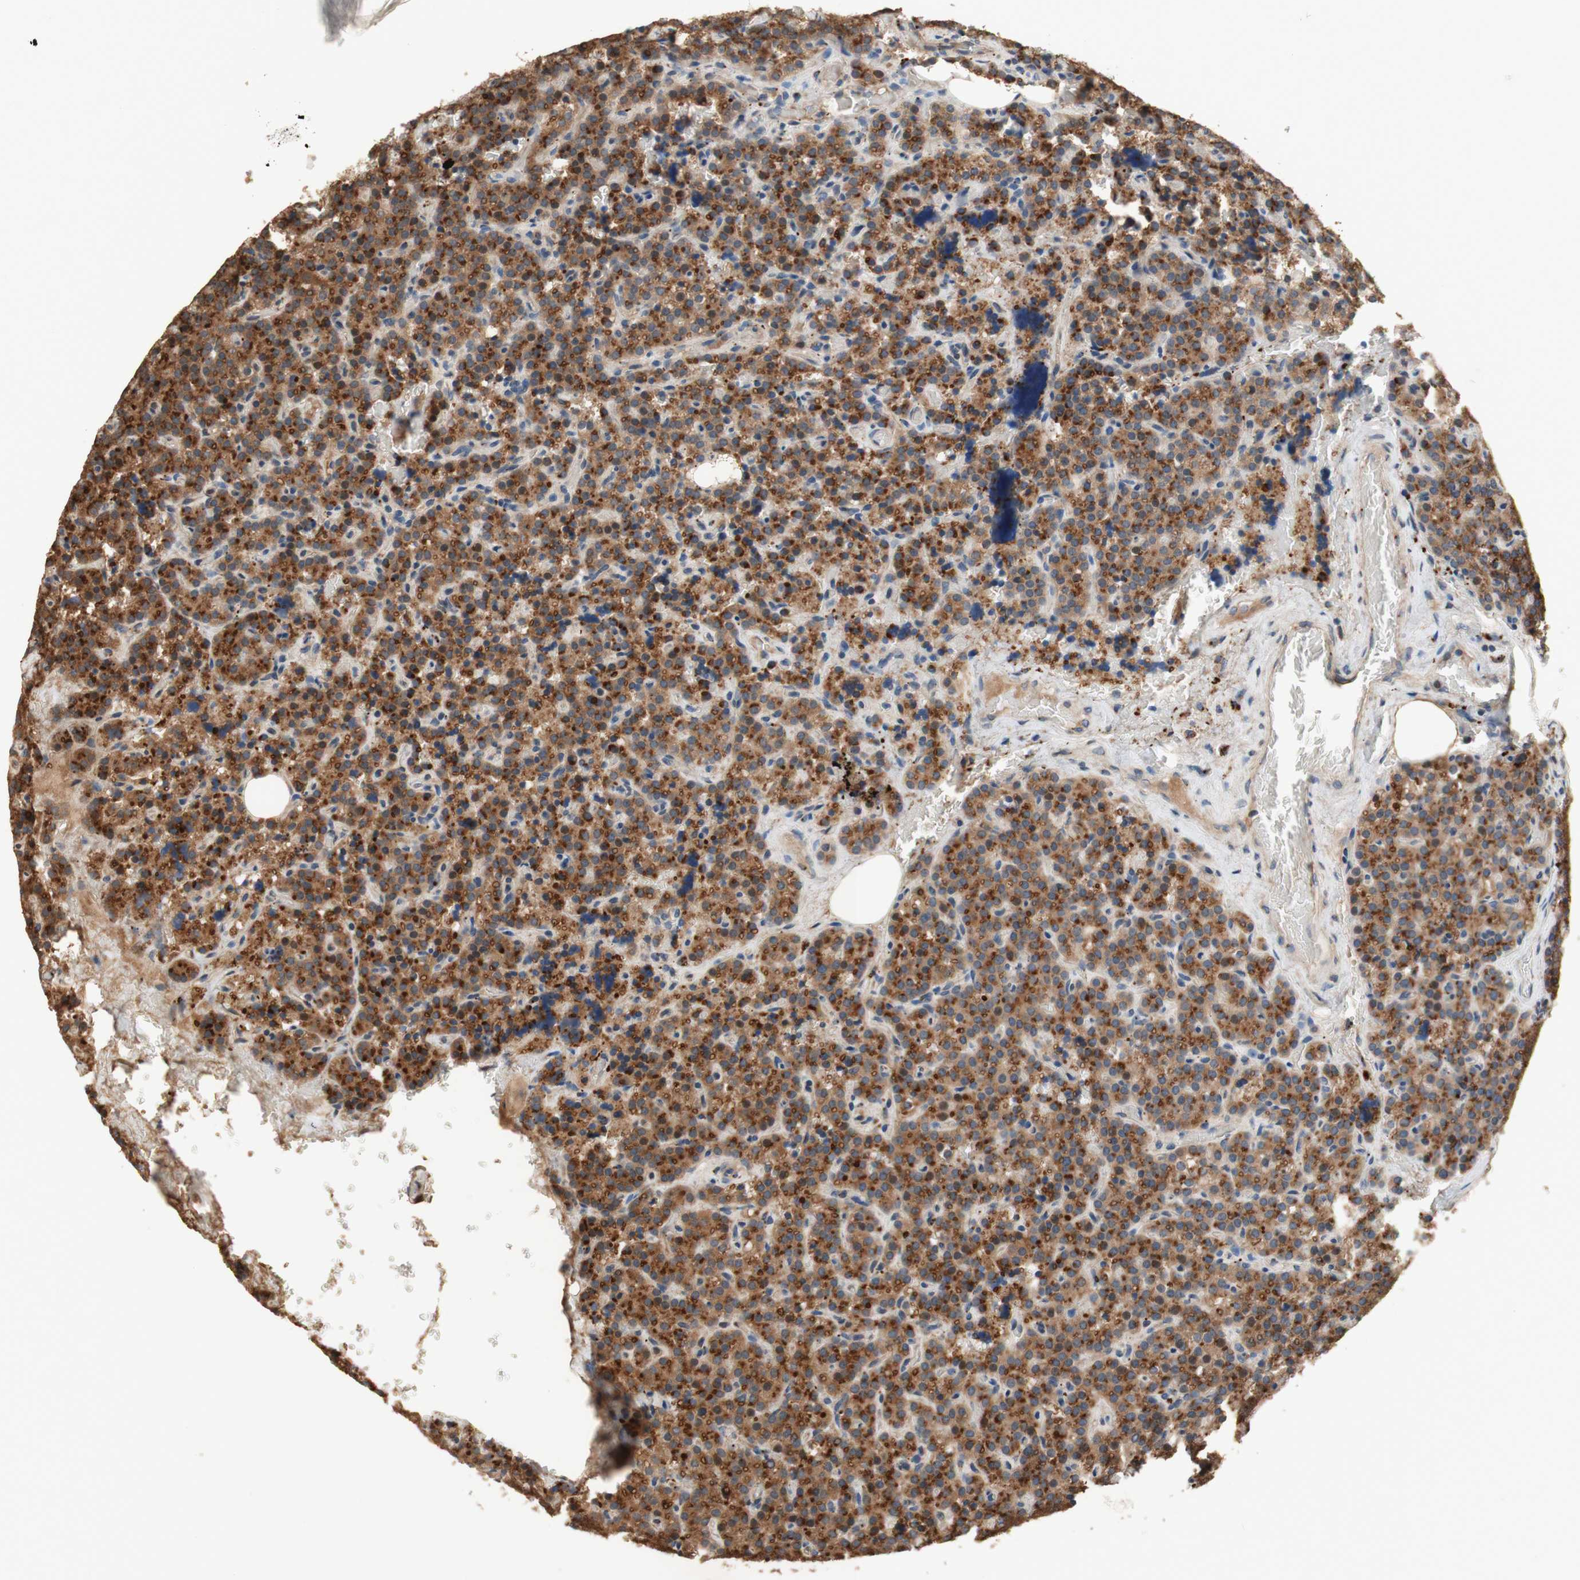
{"staining": {"intensity": "moderate", "quantity": ">75%", "location": "cytoplasmic/membranous"}, "tissue": "parathyroid gland", "cell_type": "Glandular cells", "image_type": "normal", "snomed": [{"axis": "morphology", "description": "Normal tissue, NOS"}, {"axis": "topography", "description": "Parathyroid gland"}], "caption": "A histopathology image of parathyroid gland stained for a protein displays moderate cytoplasmic/membranous brown staining in glandular cells.", "gene": "PTPN21", "patient": {"sex": "female", "age": 47}}